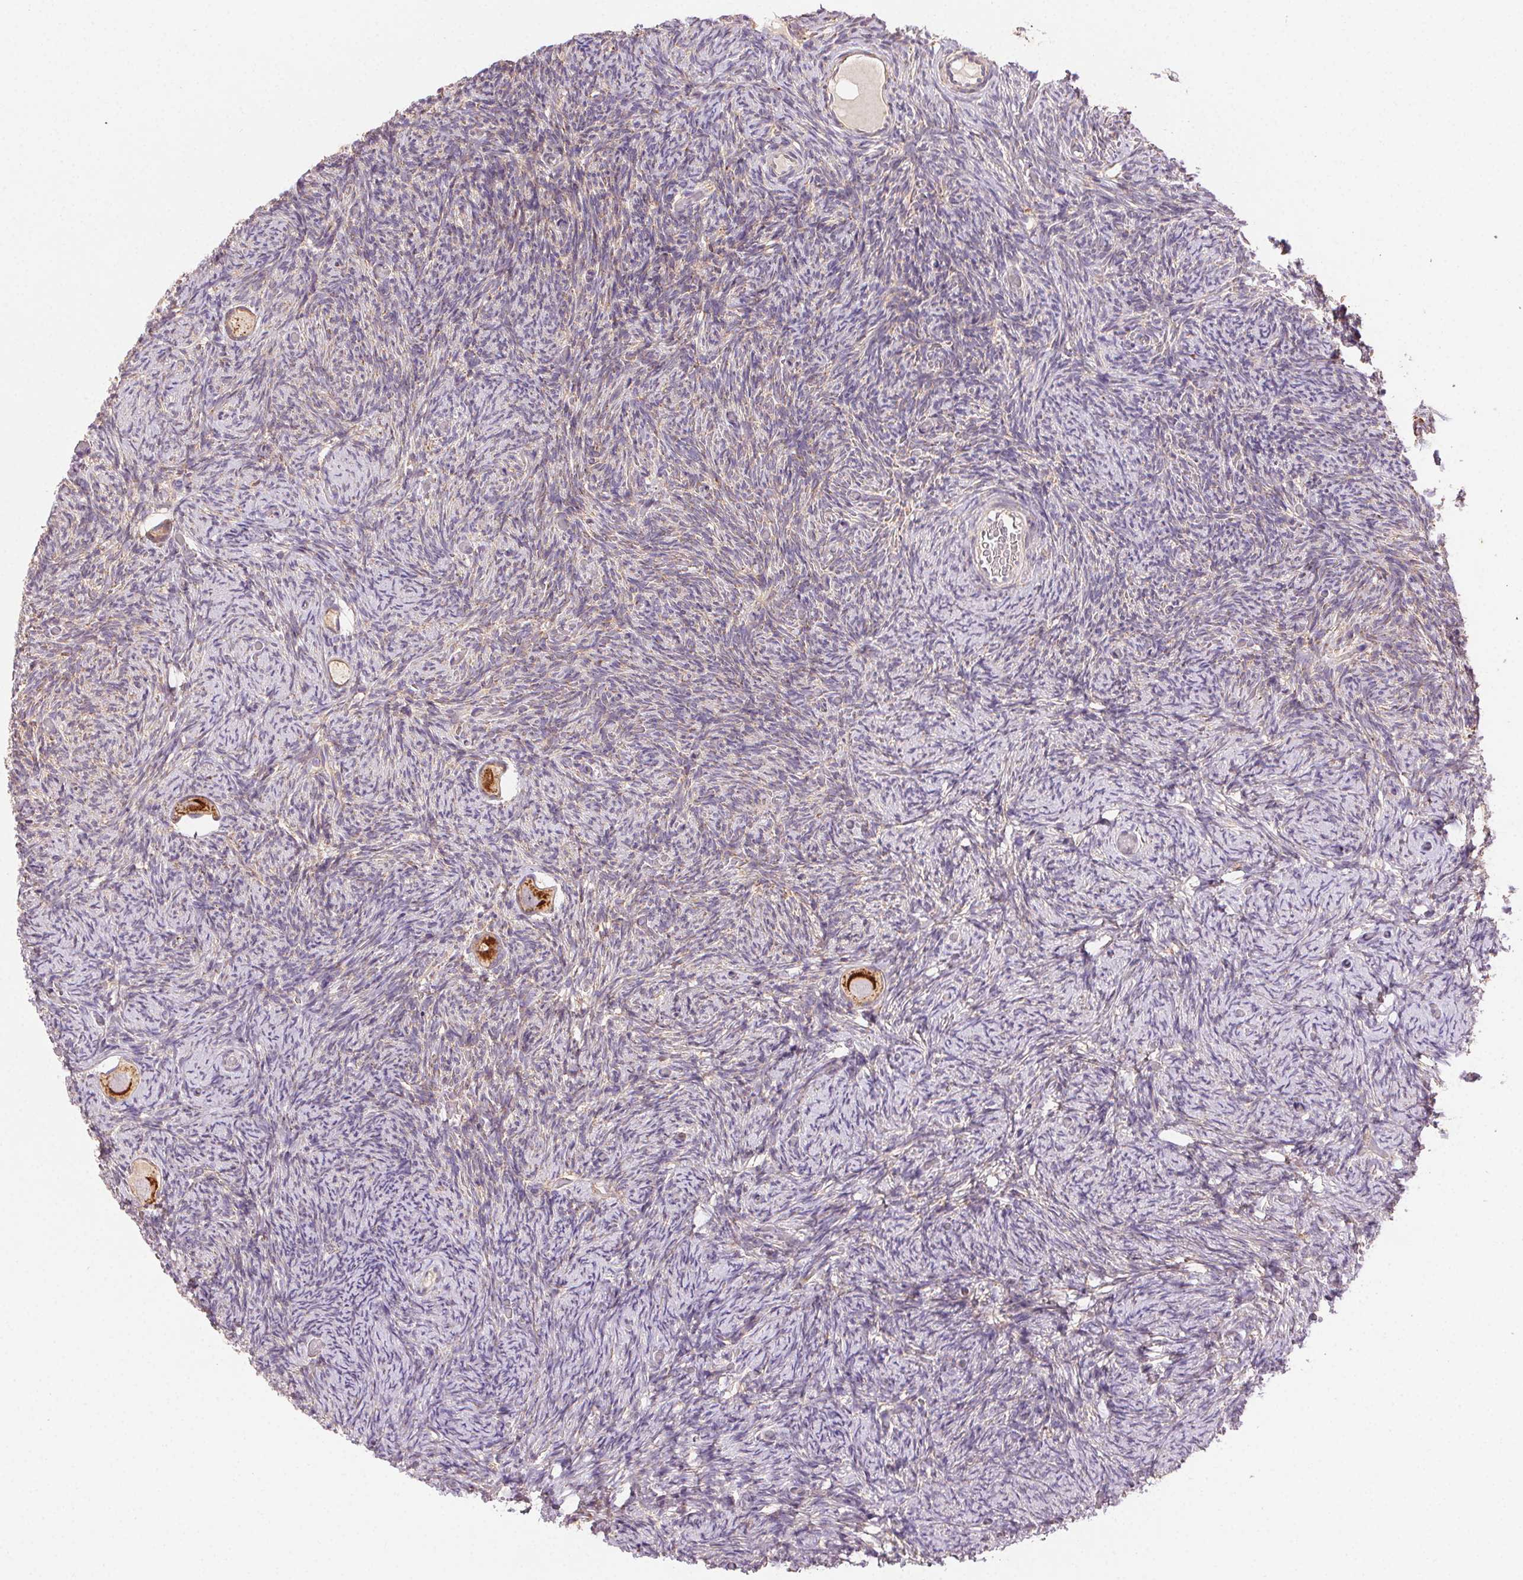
{"staining": {"intensity": "strong", "quantity": "25%-75%", "location": "cytoplasmic/membranous"}, "tissue": "ovary", "cell_type": "Follicle cells", "image_type": "normal", "snomed": [{"axis": "morphology", "description": "Normal tissue, NOS"}, {"axis": "topography", "description": "Ovary"}], "caption": "Follicle cells display high levels of strong cytoplasmic/membranous staining in approximately 25%-75% of cells in unremarkable human ovary. (IHC, brightfield microscopy, high magnification).", "gene": "FNBP1L", "patient": {"sex": "female", "age": 34}}